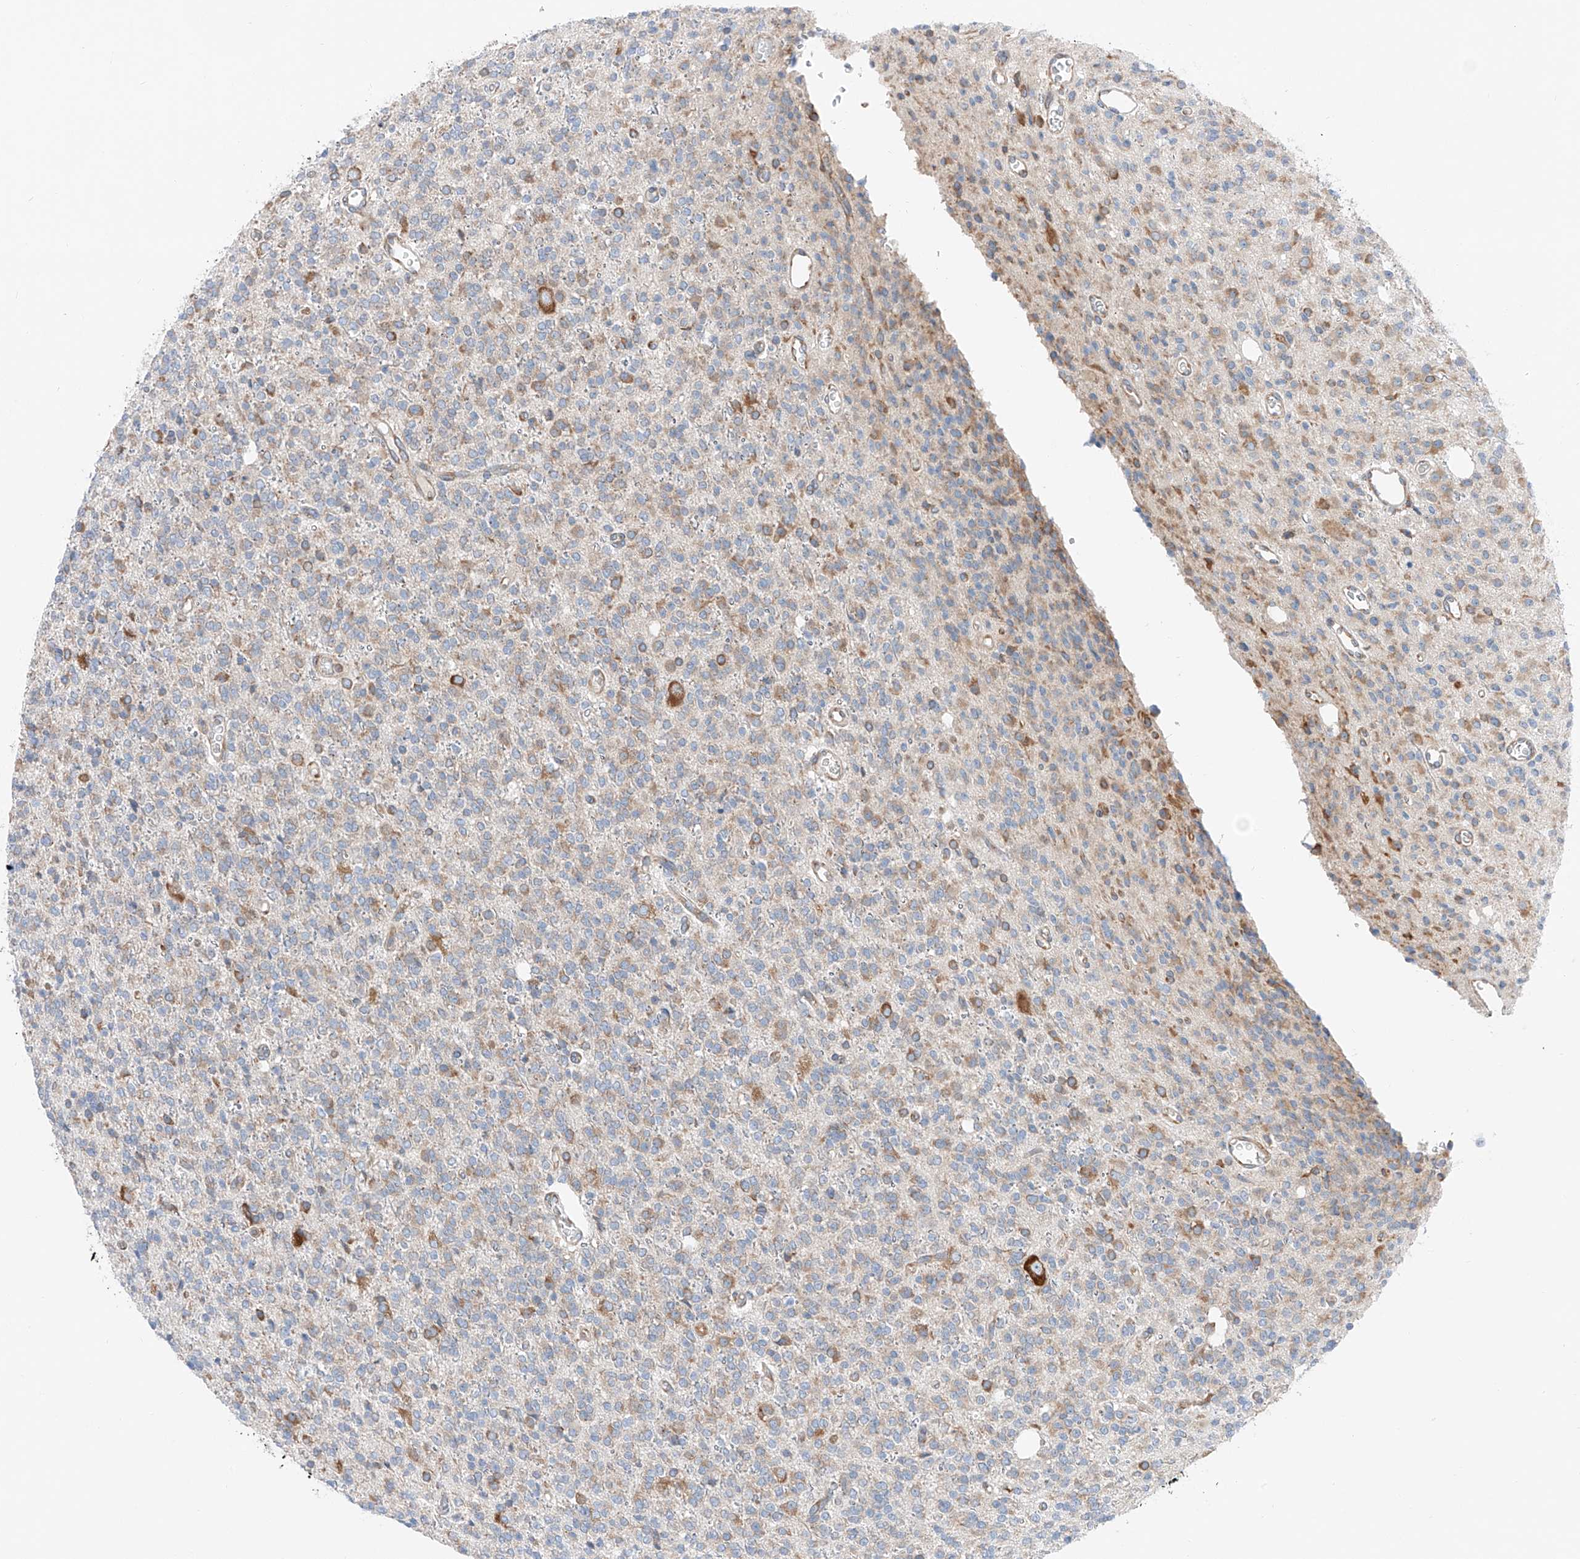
{"staining": {"intensity": "weak", "quantity": "25%-75%", "location": "cytoplasmic/membranous"}, "tissue": "glioma", "cell_type": "Tumor cells", "image_type": "cancer", "snomed": [{"axis": "morphology", "description": "Glioma, malignant, High grade"}, {"axis": "topography", "description": "Brain"}], "caption": "DAB immunohistochemical staining of malignant glioma (high-grade) shows weak cytoplasmic/membranous protein positivity in approximately 25%-75% of tumor cells. Using DAB (3,3'-diaminobenzidine) (brown) and hematoxylin (blue) stains, captured at high magnification using brightfield microscopy.", "gene": "CRELD1", "patient": {"sex": "male", "age": 34}}